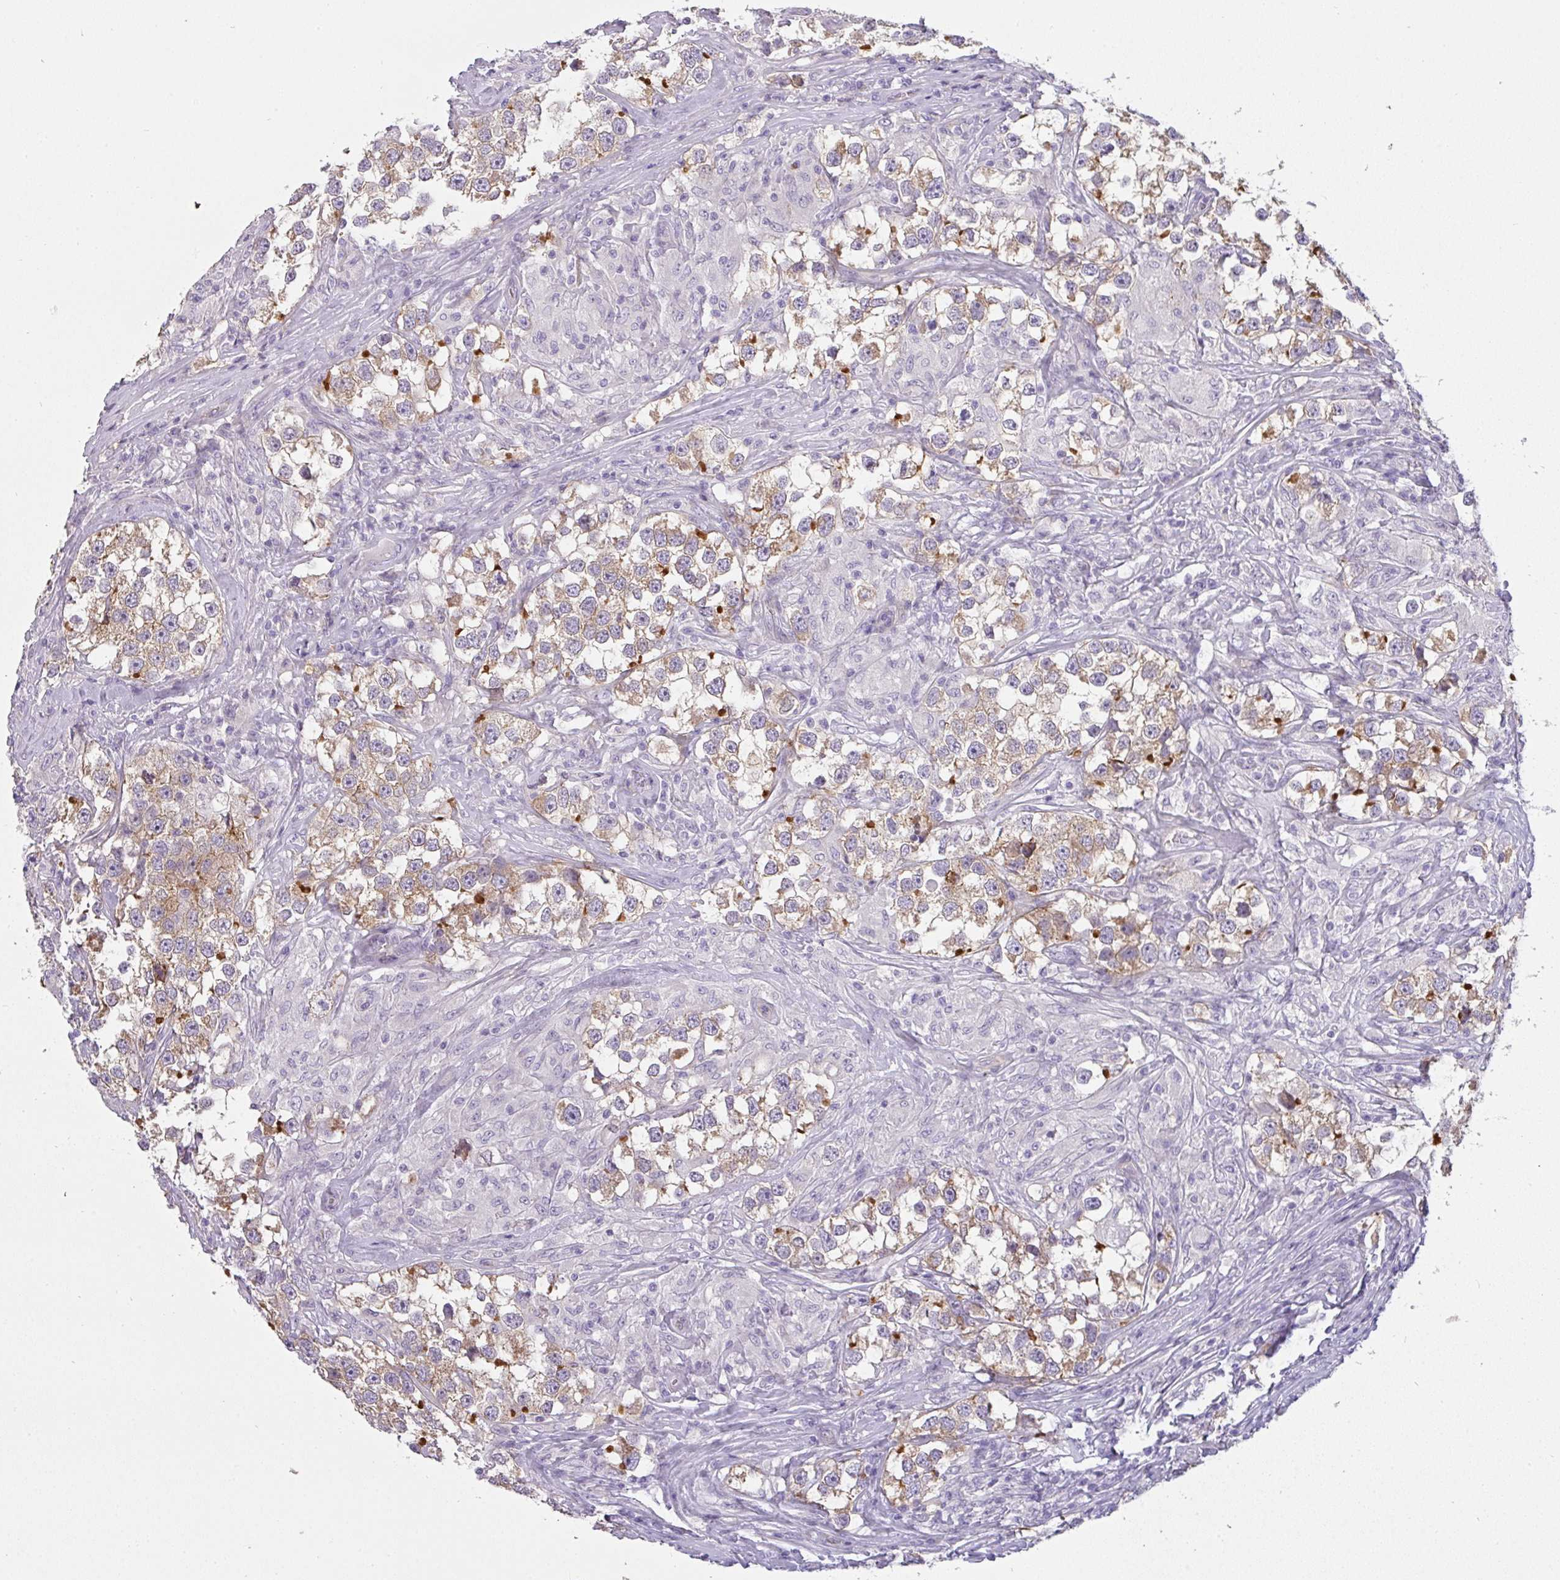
{"staining": {"intensity": "moderate", "quantity": "25%-75%", "location": "cytoplasmic/membranous"}, "tissue": "testis cancer", "cell_type": "Tumor cells", "image_type": "cancer", "snomed": [{"axis": "morphology", "description": "Seminoma, NOS"}, {"axis": "topography", "description": "Testis"}], "caption": "The image displays a brown stain indicating the presence of a protein in the cytoplasmic/membranous of tumor cells in seminoma (testis).", "gene": "FILIP1", "patient": {"sex": "male", "age": 46}}